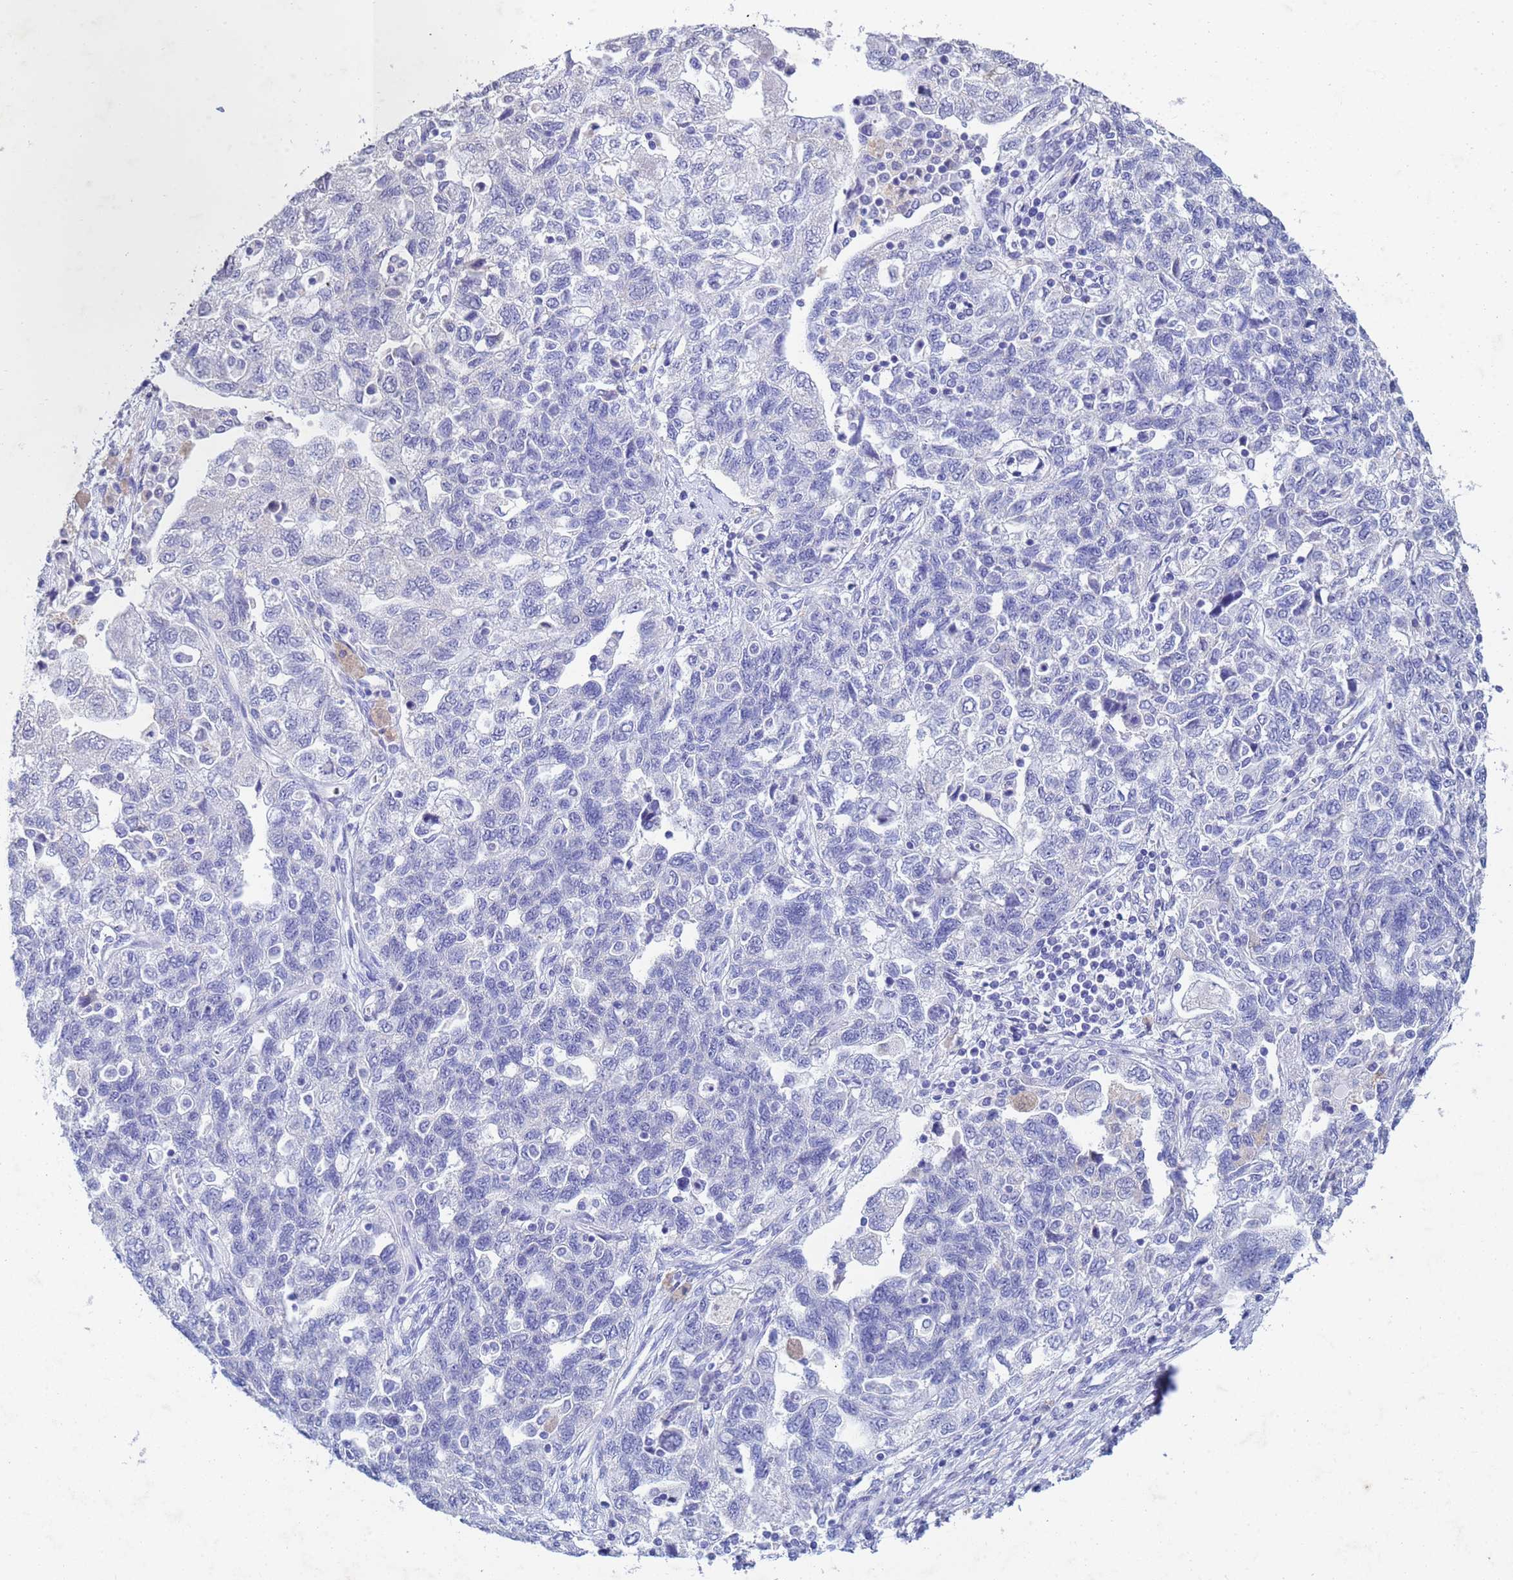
{"staining": {"intensity": "negative", "quantity": "none", "location": "none"}, "tissue": "ovarian cancer", "cell_type": "Tumor cells", "image_type": "cancer", "snomed": [{"axis": "morphology", "description": "Carcinoma, NOS"}, {"axis": "morphology", "description": "Cystadenocarcinoma, serous, NOS"}, {"axis": "topography", "description": "Ovary"}], "caption": "The IHC photomicrograph has no significant positivity in tumor cells of ovarian carcinoma tissue. (Stains: DAB IHC with hematoxylin counter stain, Microscopy: brightfield microscopy at high magnification).", "gene": "CSTB", "patient": {"sex": "female", "age": 69}}